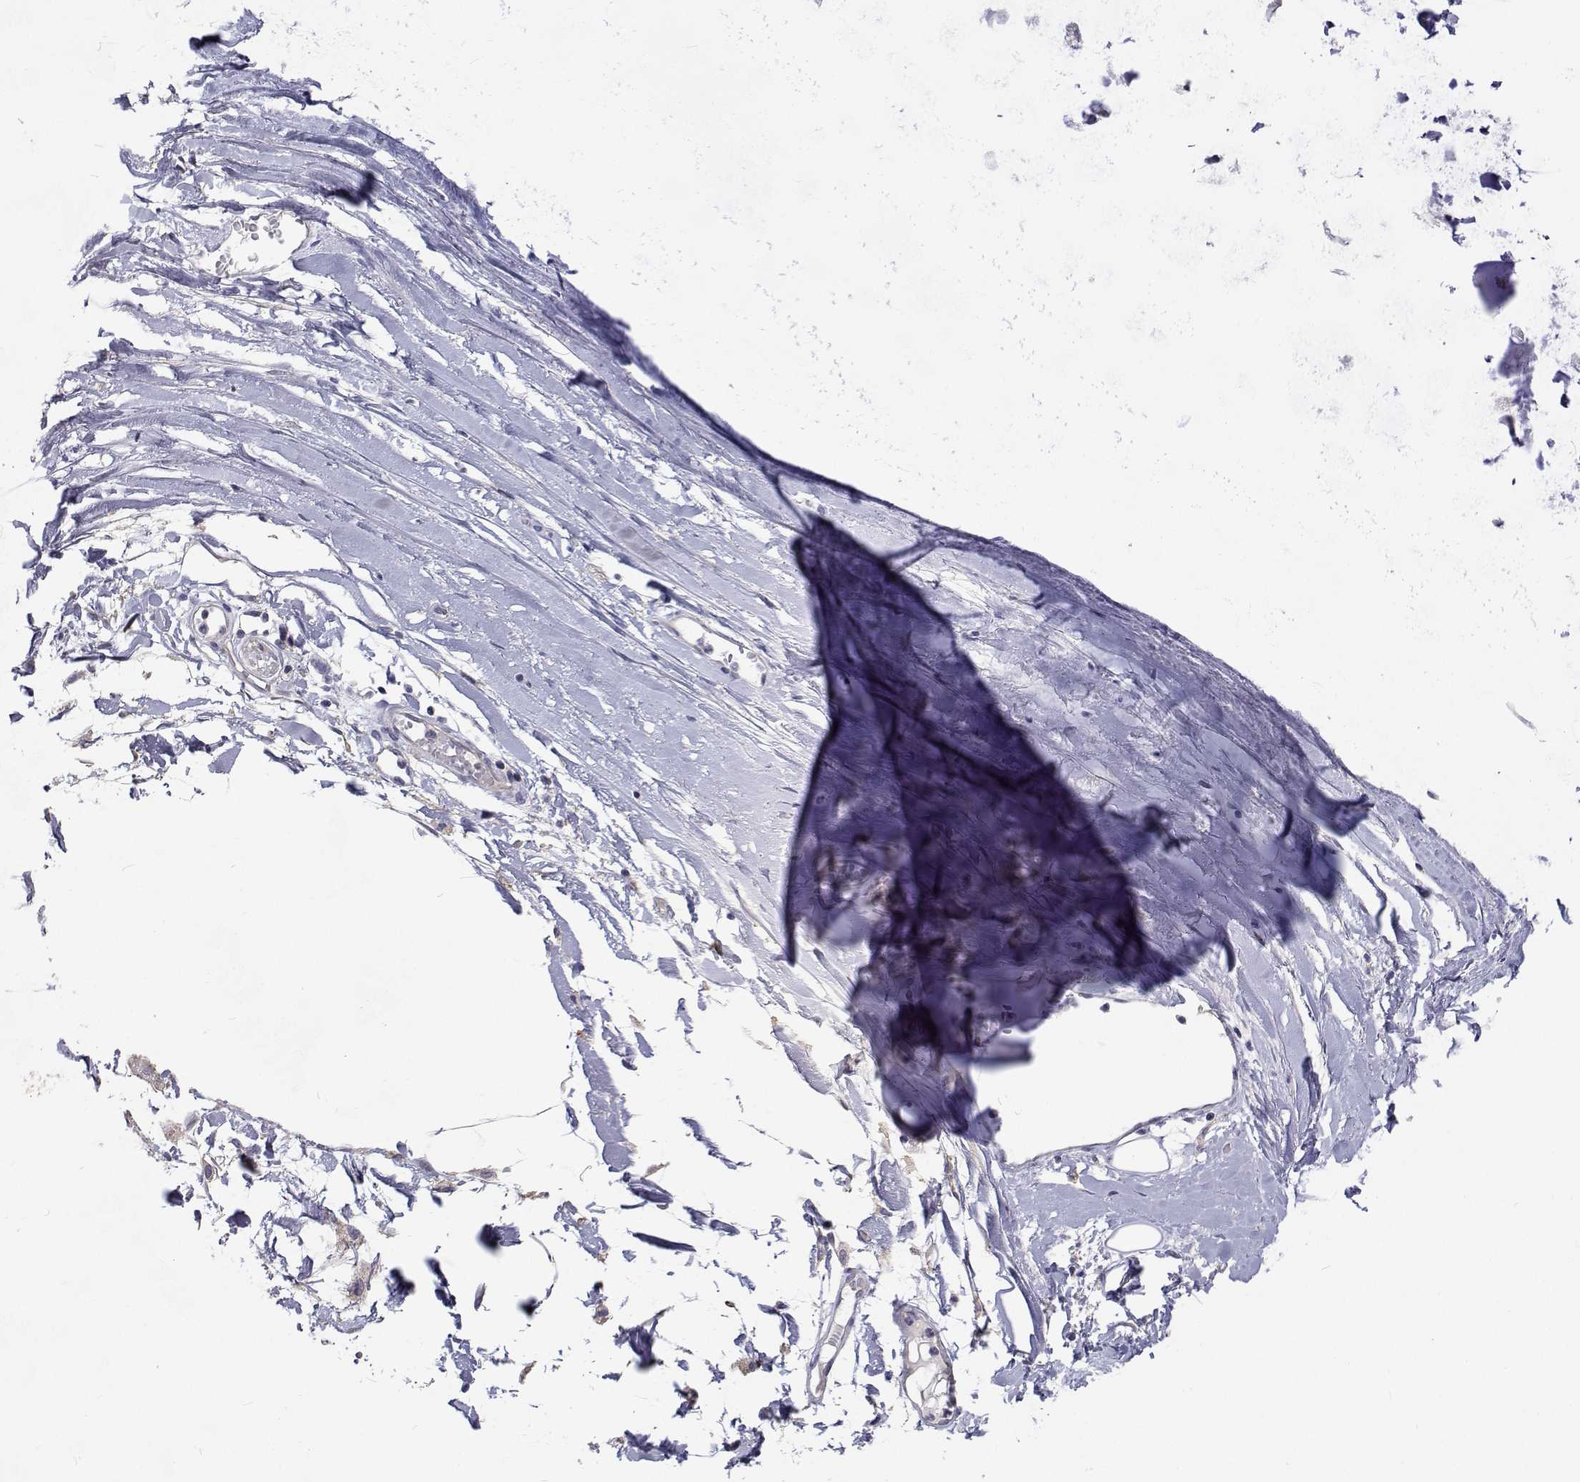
{"staining": {"intensity": "negative", "quantity": "none", "location": "none"}, "tissue": "adipose tissue", "cell_type": "Adipocytes", "image_type": "normal", "snomed": [{"axis": "morphology", "description": "Normal tissue, NOS"}, {"axis": "topography", "description": "Cartilage tissue"}, {"axis": "topography", "description": "Nasopharynx"}, {"axis": "topography", "description": "Thyroid gland"}], "caption": "The histopathology image demonstrates no staining of adipocytes in benign adipose tissue. (Immunohistochemistry, brightfield microscopy, high magnification).", "gene": "MYPN", "patient": {"sex": "male", "age": 63}}